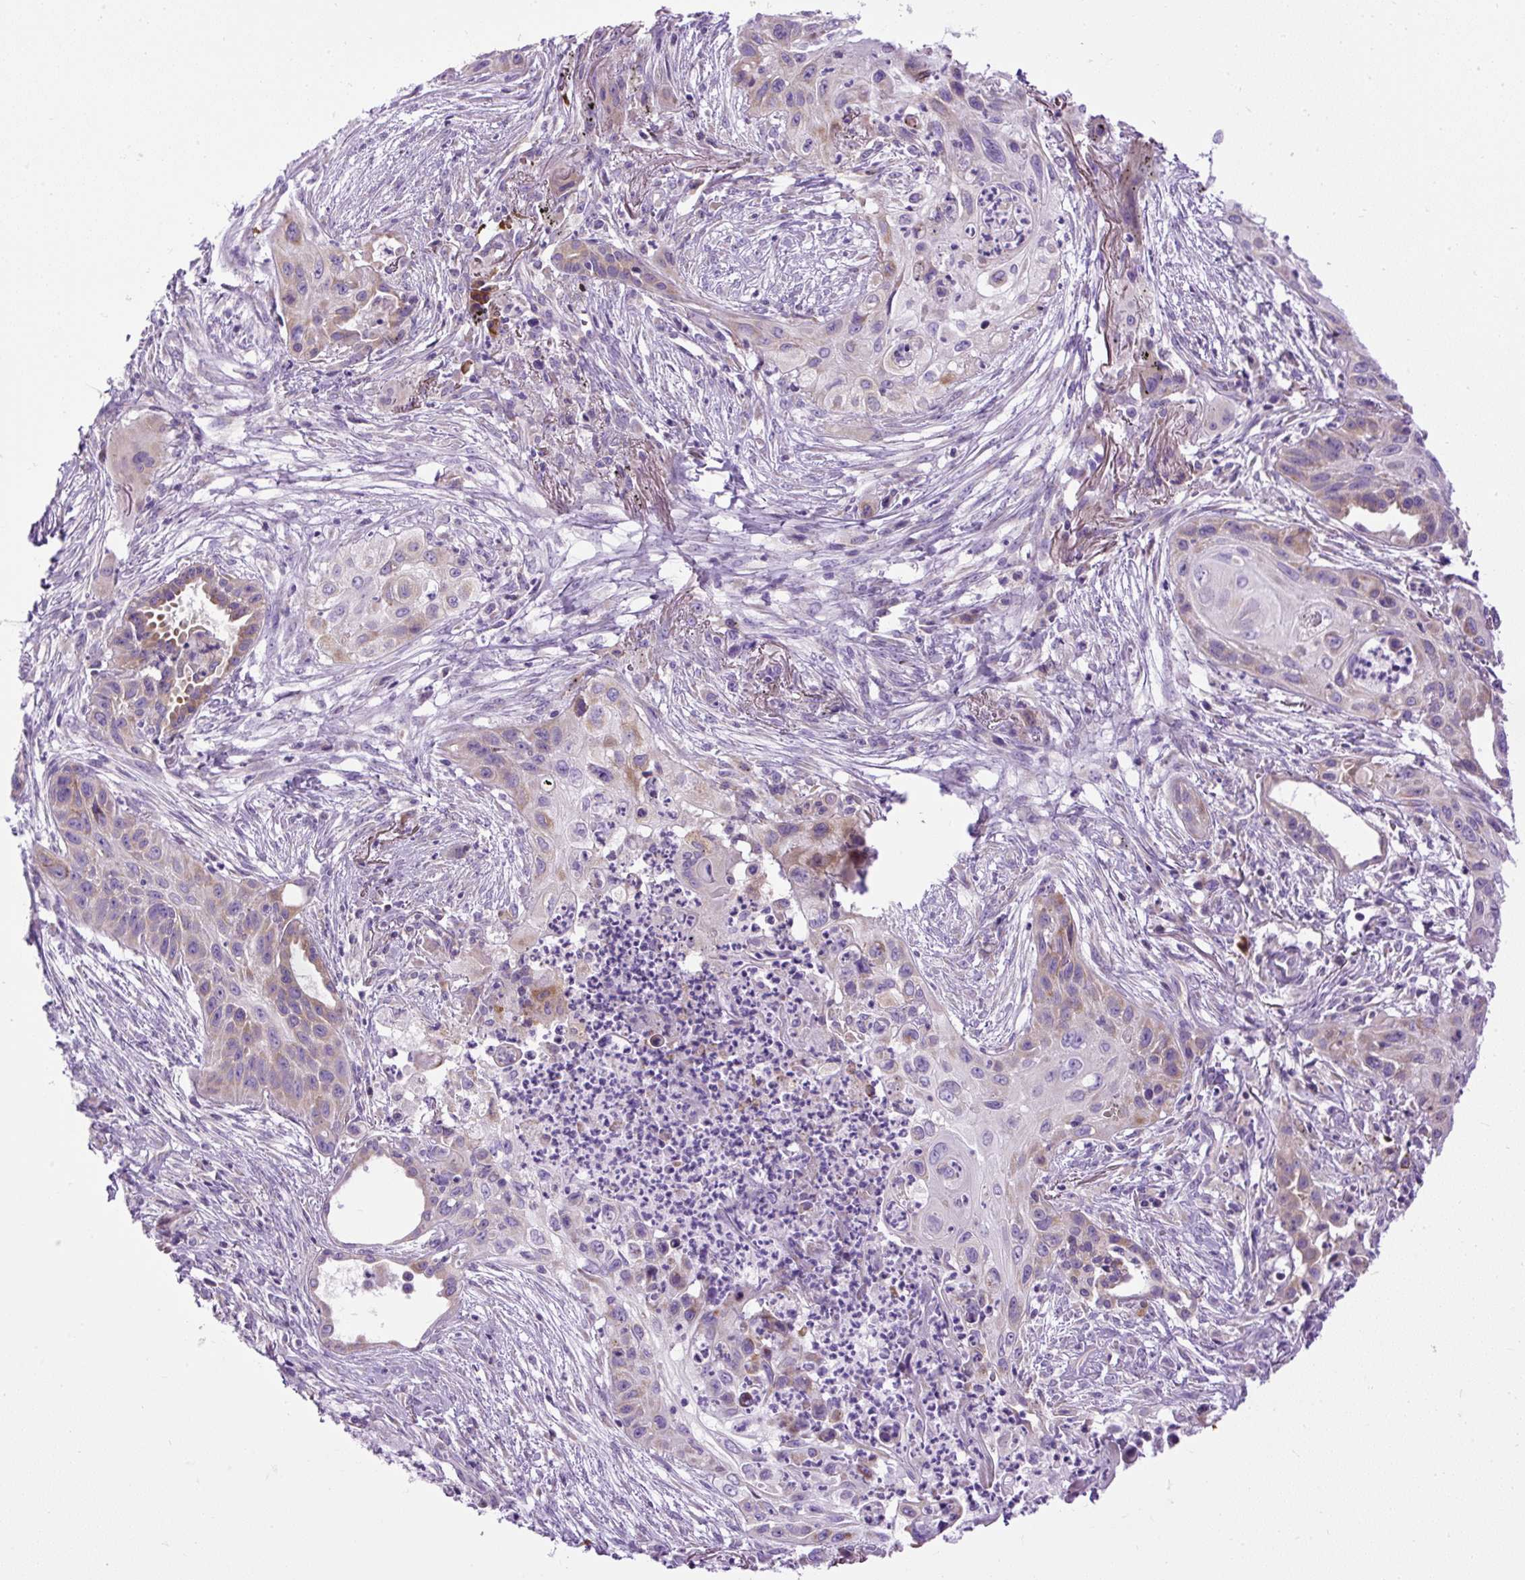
{"staining": {"intensity": "weak", "quantity": "25%-75%", "location": "cytoplasmic/membranous"}, "tissue": "lung cancer", "cell_type": "Tumor cells", "image_type": "cancer", "snomed": [{"axis": "morphology", "description": "Squamous cell carcinoma, NOS"}, {"axis": "topography", "description": "Lung"}], "caption": "Lung cancer (squamous cell carcinoma) tissue demonstrates weak cytoplasmic/membranous staining in about 25%-75% of tumor cells, visualized by immunohistochemistry.", "gene": "SYBU", "patient": {"sex": "male", "age": 71}}